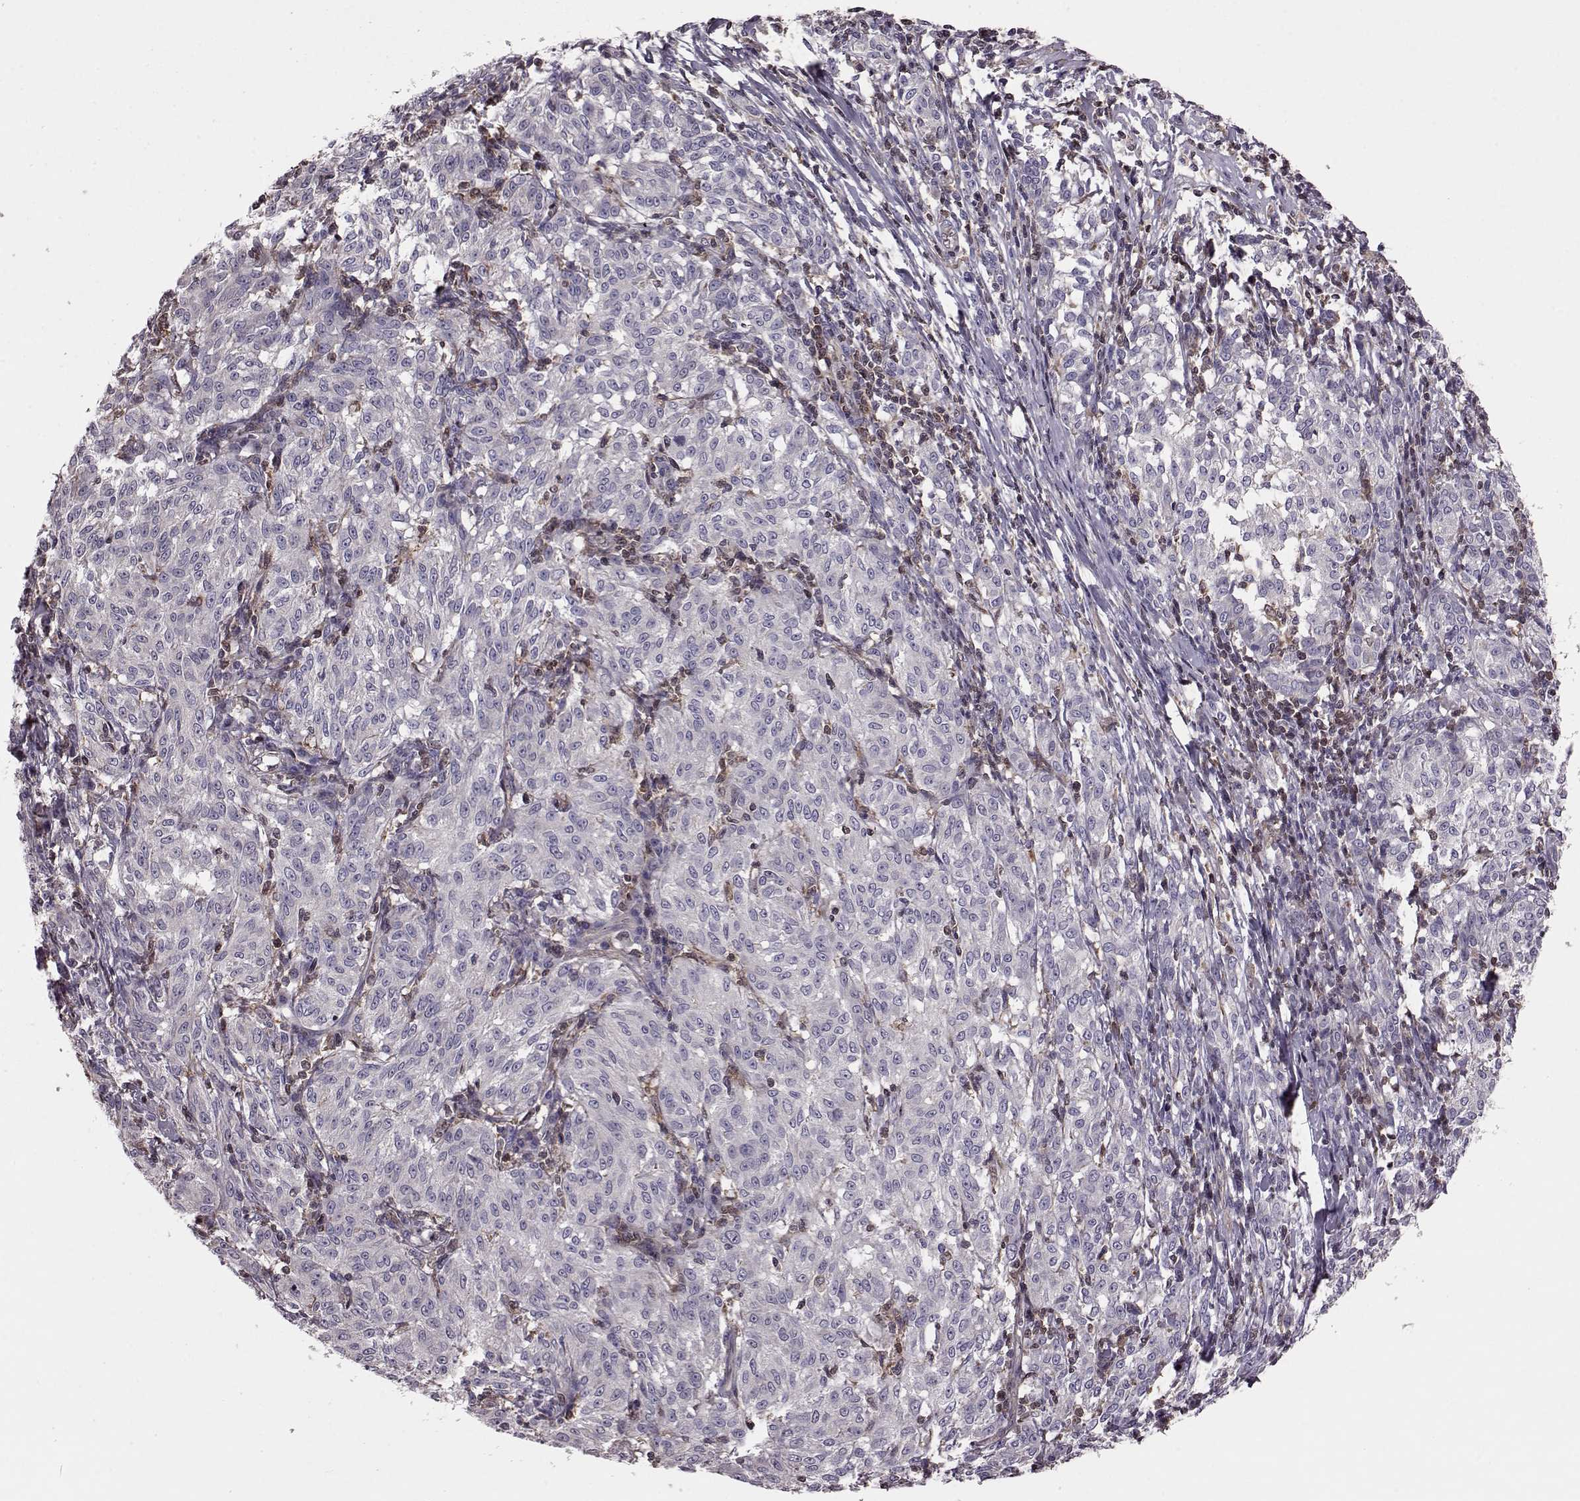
{"staining": {"intensity": "negative", "quantity": "none", "location": "none"}, "tissue": "melanoma", "cell_type": "Tumor cells", "image_type": "cancer", "snomed": [{"axis": "morphology", "description": "Malignant melanoma, NOS"}, {"axis": "topography", "description": "Skin"}], "caption": "Human malignant melanoma stained for a protein using immunohistochemistry (IHC) shows no staining in tumor cells.", "gene": "CDC42SE1", "patient": {"sex": "female", "age": 72}}